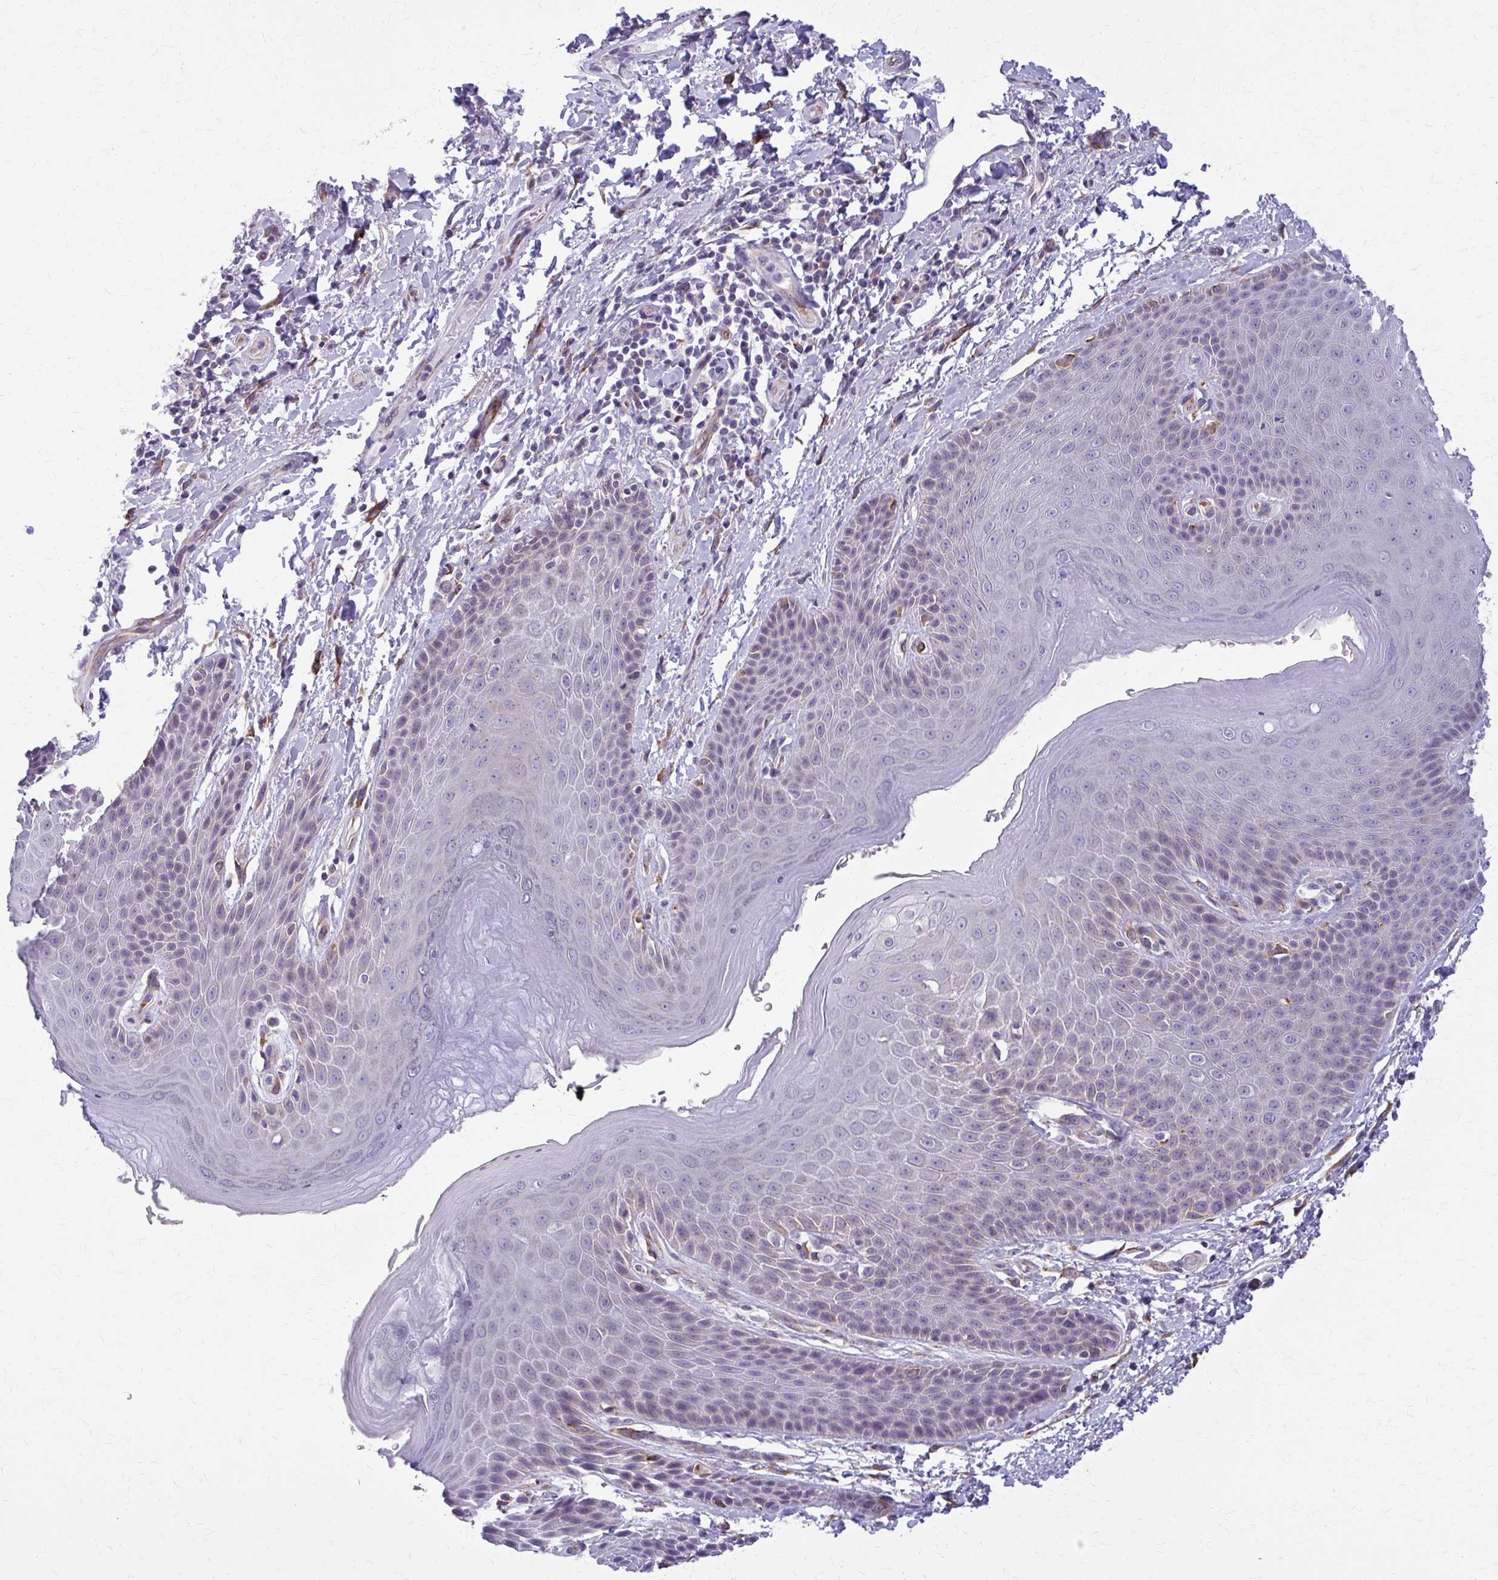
{"staining": {"intensity": "moderate", "quantity": "<25%", "location": "cytoplasmic/membranous"}, "tissue": "skin", "cell_type": "Epidermal cells", "image_type": "normal", "snomed": [{"axis": "morphology", "description": "Normal tissue, NOS"}, {"axis": "topography", "description": "Anal"}, {"axis": "topography", "description": "Peripheral nerve tissue"}], "caption": "Immunohistochemistry (IHC) of normal human skin demonstrates low levels of moderate cytoplasmic/membranous staining in about <25% of epidermal cells.", "gene": "DEPP1", "patient": {"sex": "male", "age": 51}}